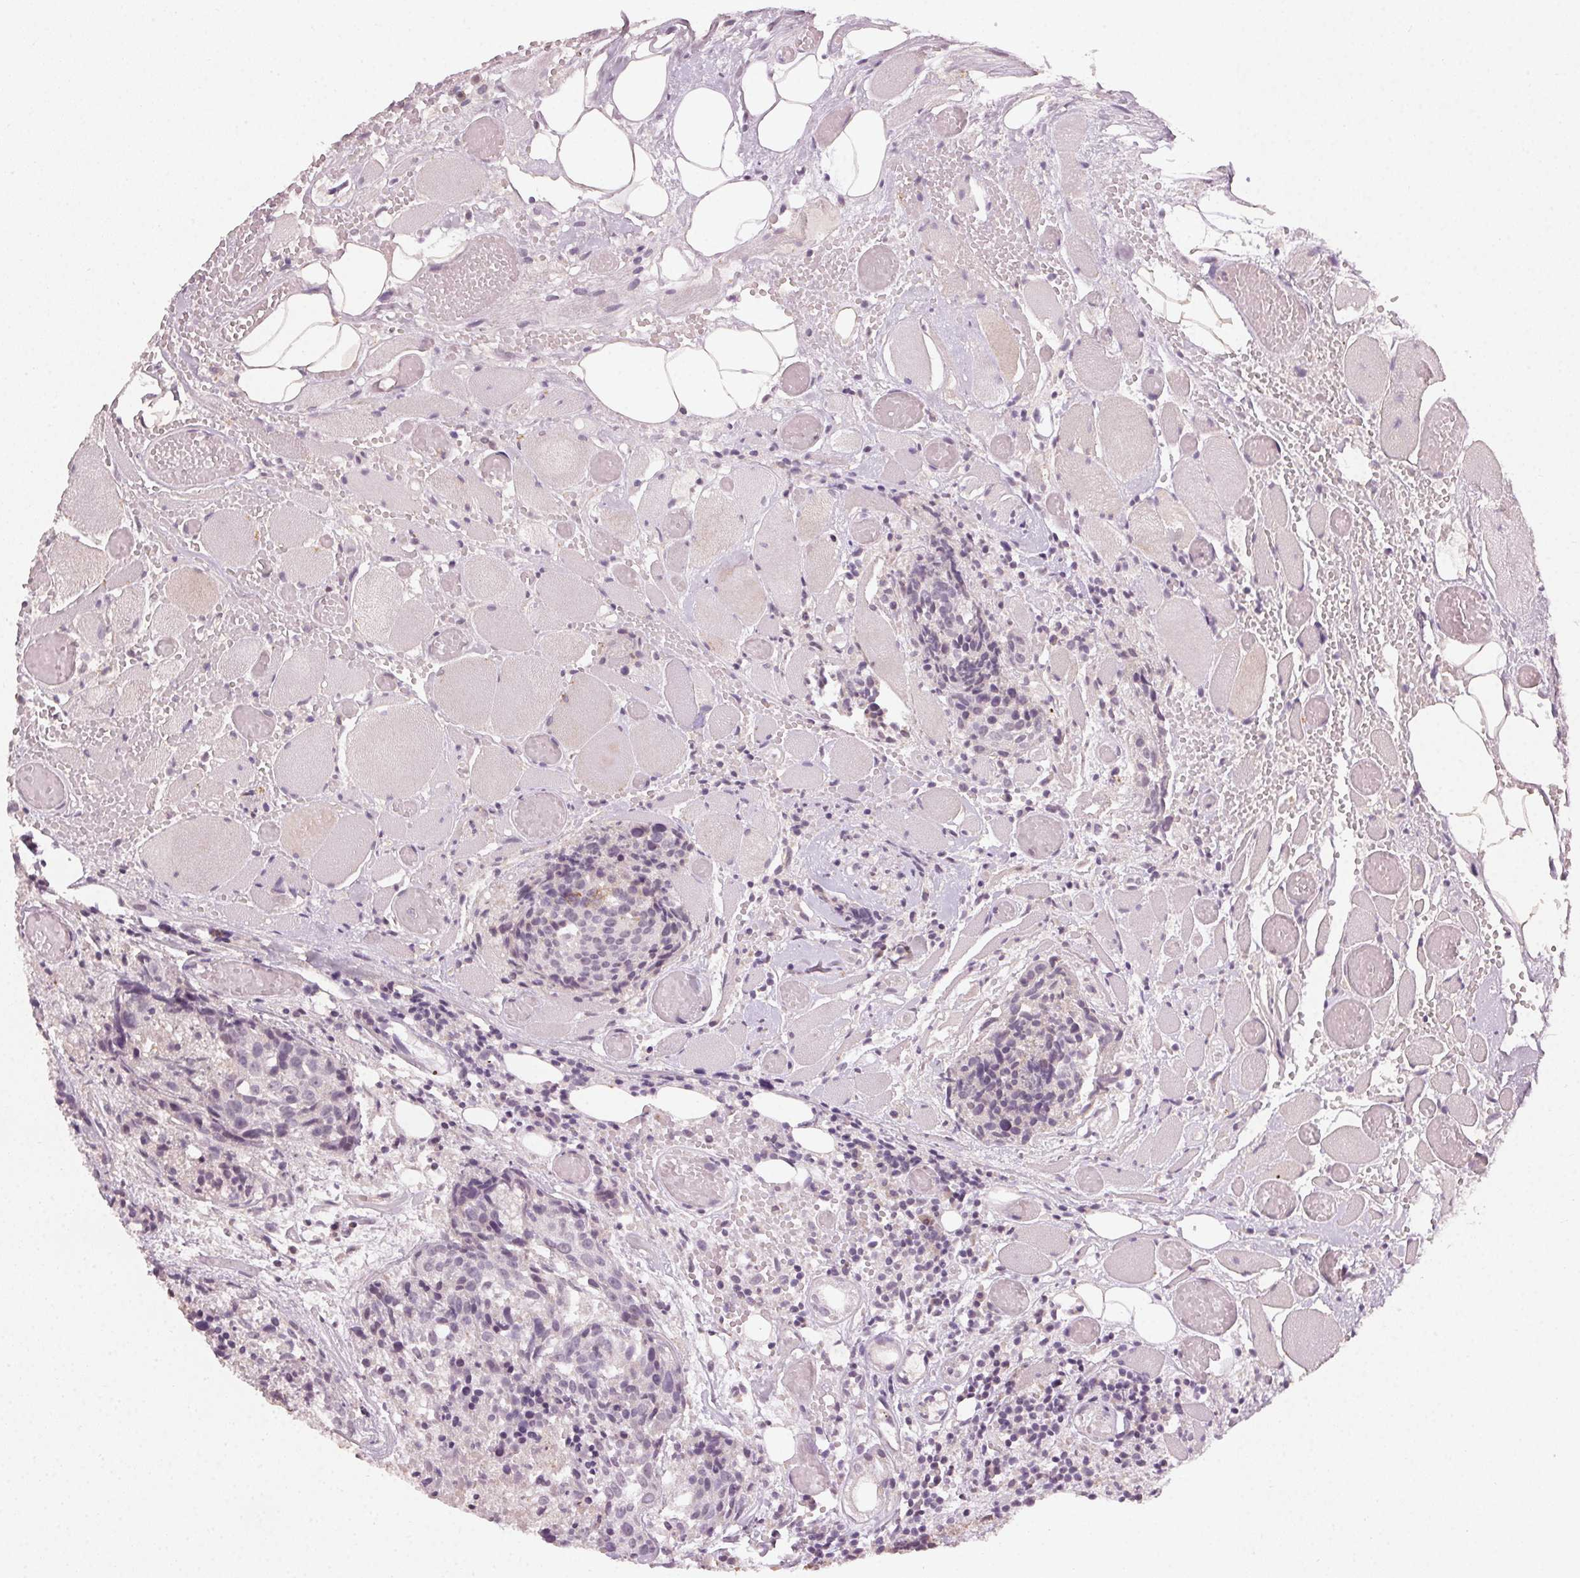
{"staining": {"intensity": "moderate", "quantity": "<25%", "location": "cytoplasmic/membranous"}, "tissue": "head and neck cancer", "cell_type": "Tumor cells", "image_type": "cancer", "snomed": [{"axis": "morphology", "description": "Squamous cell carcinoma, NOS"}, {"axis": "topography", "description": "Oral tissue"}, {"axis": "topography", "description": "Head-Neck"}], "caption": "A histopathology image of human head and neck cancer (squamous cell carcinoma) stained for a protein exhibits moderate cytoplasmic/membranous brown staining in tumor cells.", "gene": "TUB", "patient": {"sex": "male", "age": 64}}